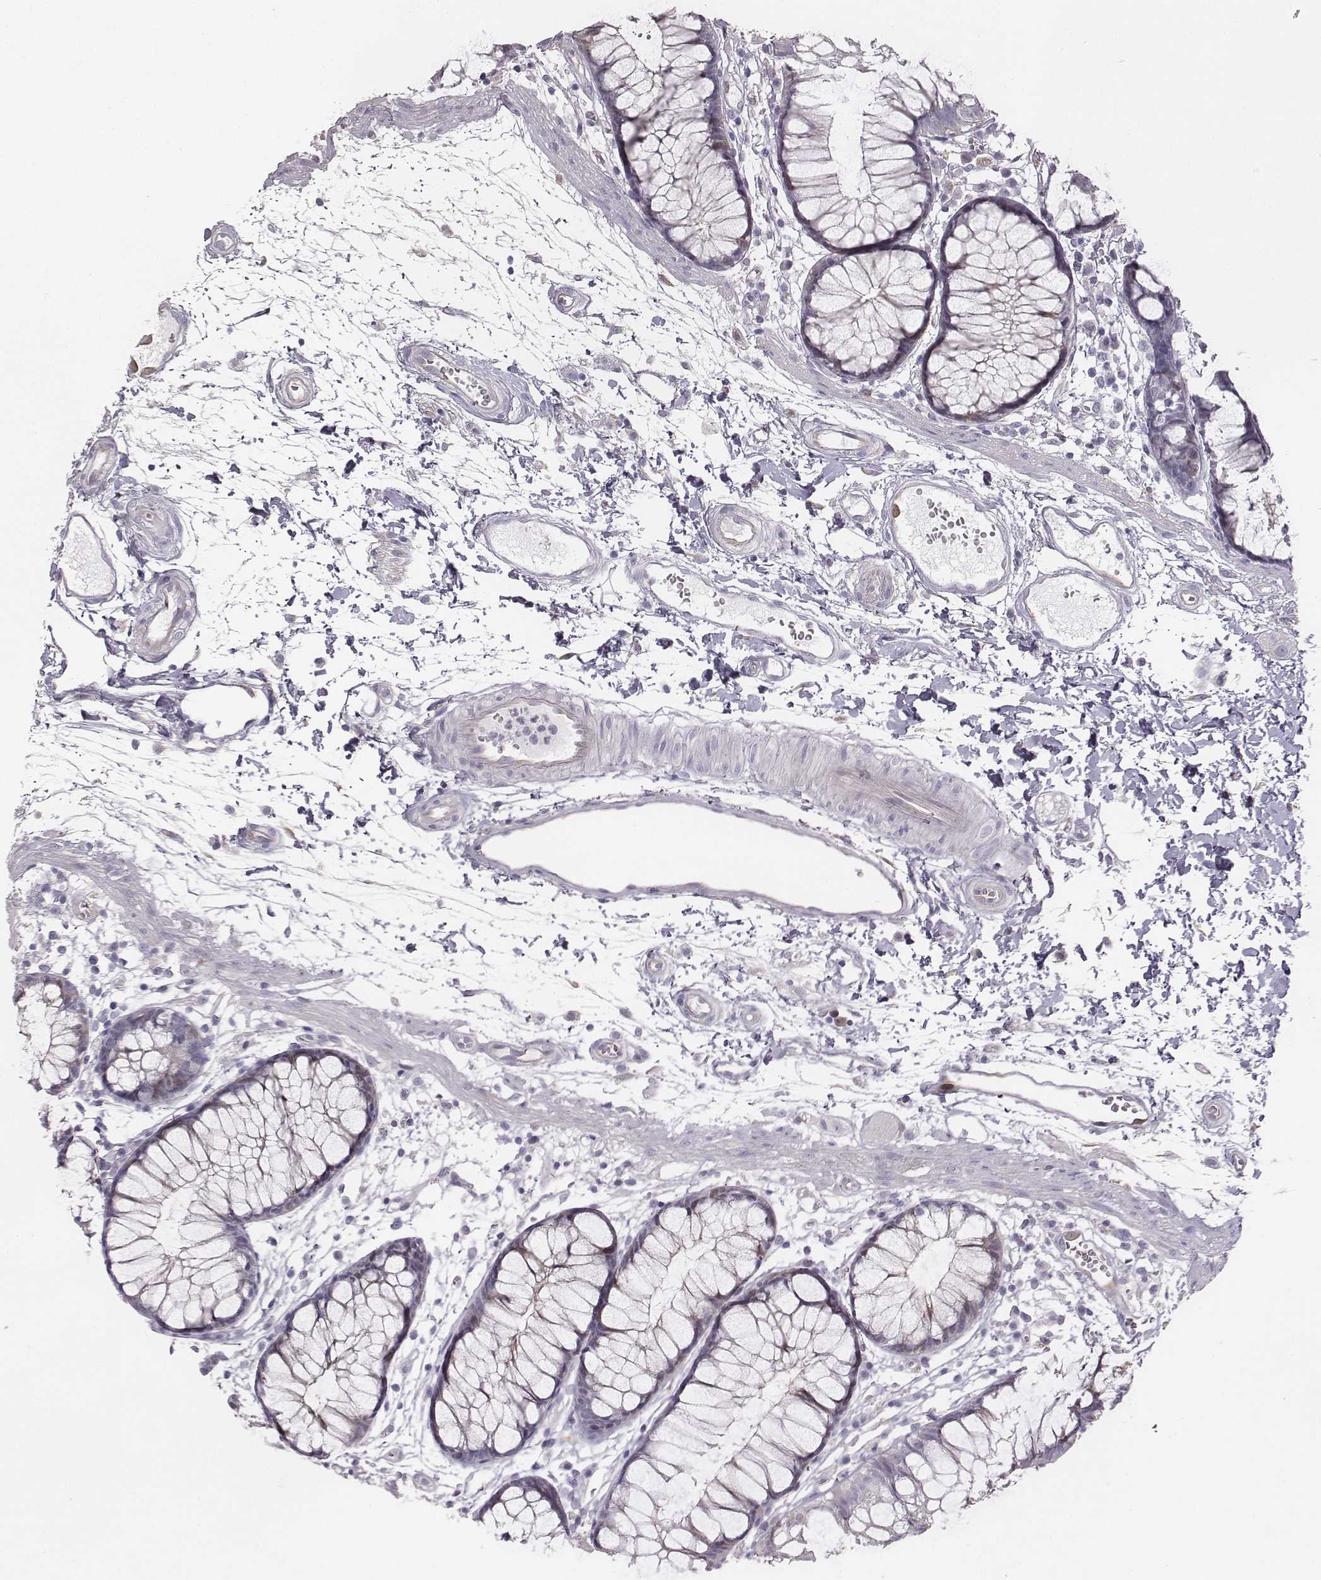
{"staining": {"intensity": "negative", "quantity": "none", "location": "none"}, "tissue": "colon", "cell_type": "Endothelial cells", "image_type": "normal", "snomed": [{"axis": "morphology", "description": "Normal tissue, NOS"}, {"axis": "morphology", "description": "Adenocarcinoma, NOS"}, {"axis": "topography", "description": "Colon"}], "caption": "DAB (3,3'-diaminobenzidine) immunohistochemical staining of benign human colon exhibits no significant positivity in endothelial cells. The staining was performed using DAB to visualize the protein expression in brown, while the nuclei were stained in blue with hematoxylin (Magnification: 20x).", "gene": "PBK", "patient": {"sex": "male", "age": 65}}